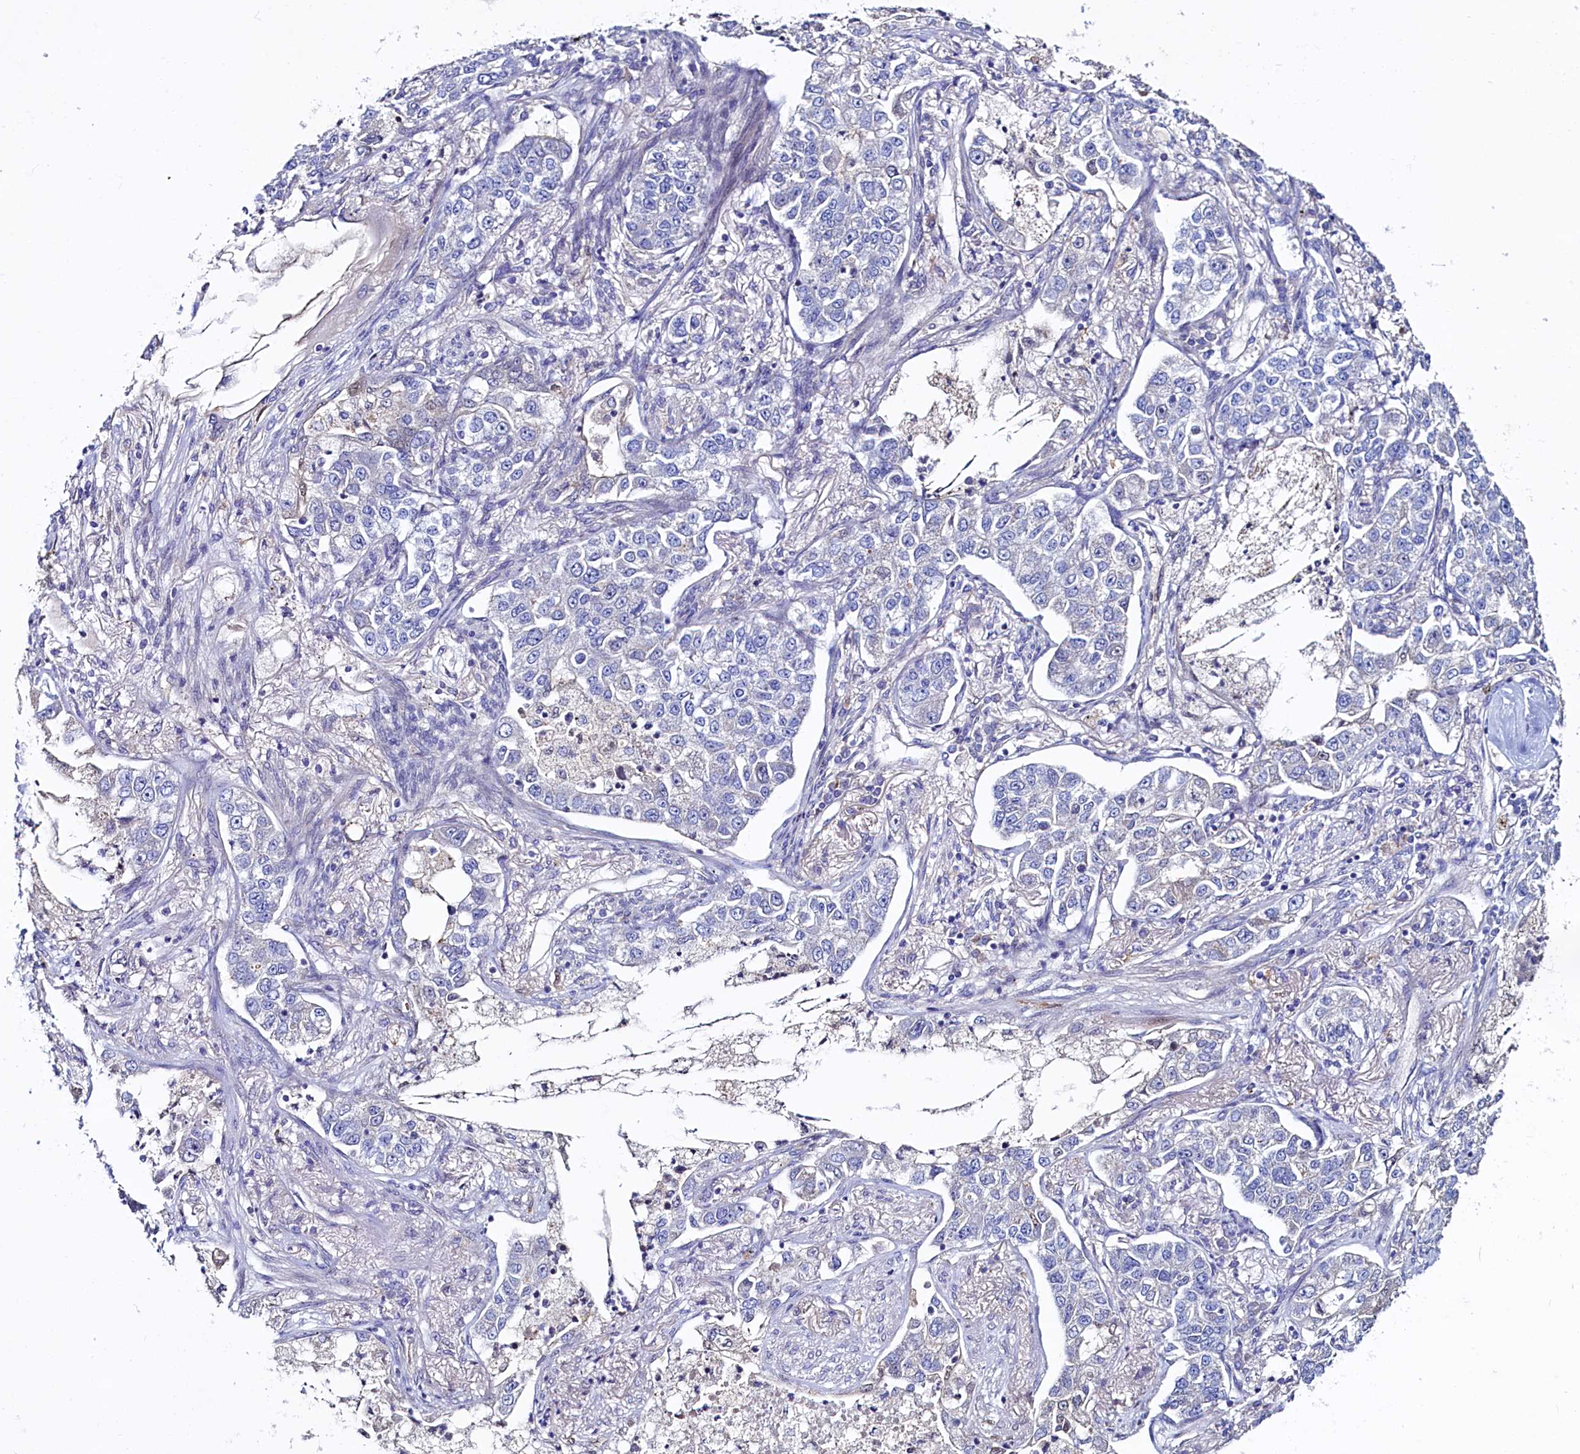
{"staining": {"intensity": "negative", "quantity": "none", "location": "none"}, "tissue": "lung cancer", "cell_type": "Tumor cells", "image_type": "cancer", "snomed": [{"axis": "morphology", "description": "Adenocarcinoma, NOS"}, {"axis": "topography", "description": "Lung"}], "caption": "Immunohistochemical staining of human lung adenocarcinoma displays no significant staining in tumor cells.", "gene": "ASTE1", "patient": {"sex": "male", "age": 49}}